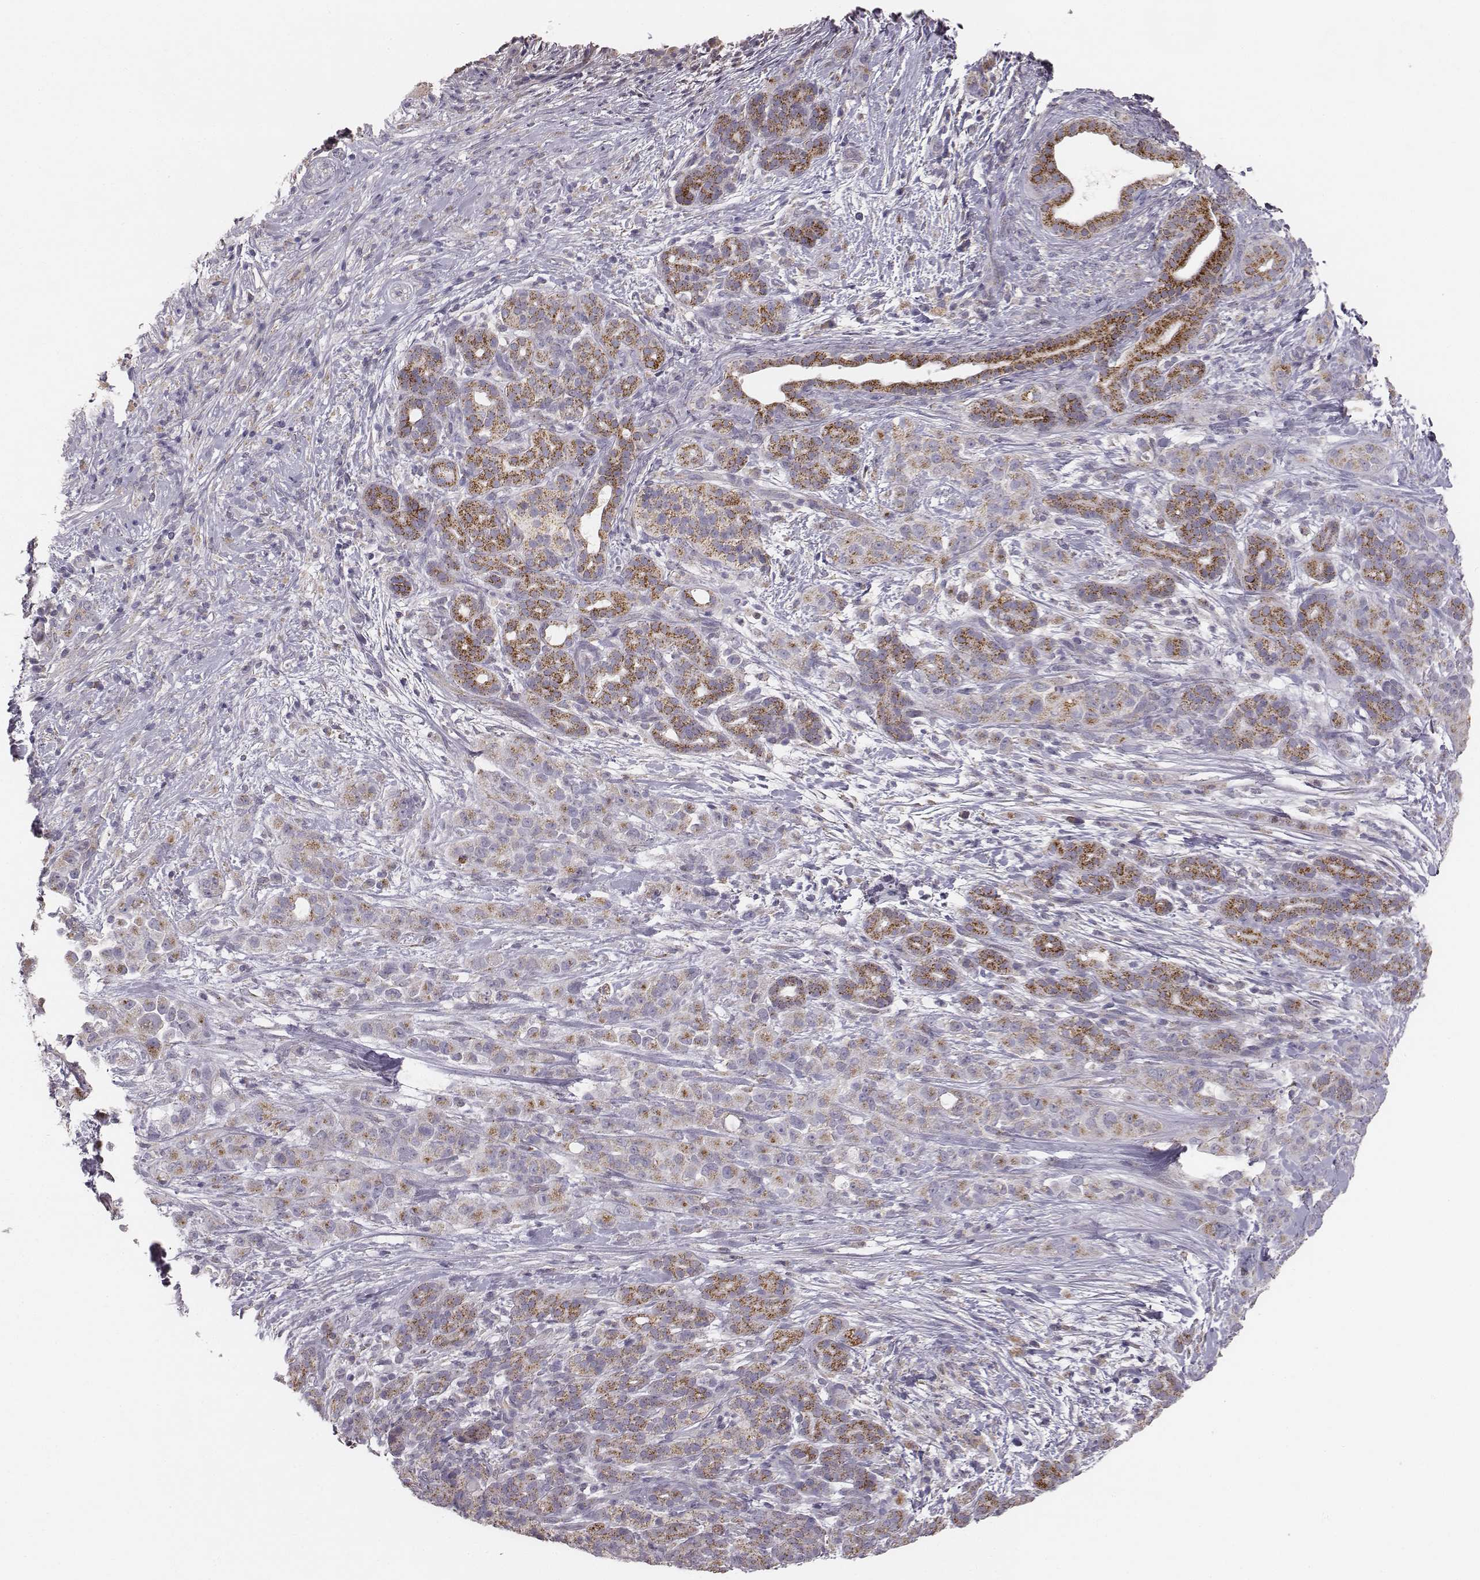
{"staining": {"intensity": "moderate", "quantity": ">75%", "location": "cytoplasmic/membranous"}, "tissue": "pancreatic cancer", "cell_type": "Tumor cells", "image_type": "cancer", "snomed": [{"axis": "morphology", "description": "Adenocarcinoma, NOS"}, {"axis": "topography", "description": "Pancreas"}], "caption": "An image showing moderate cytoplasmic/membranous expression in approximately >75% of tumor cells in pancreatic adenocarcinoma, as visualized by brown immunohistochemical staining.", "gene": "ABCD3", "patient": {"sex": "male", "age": 44}}